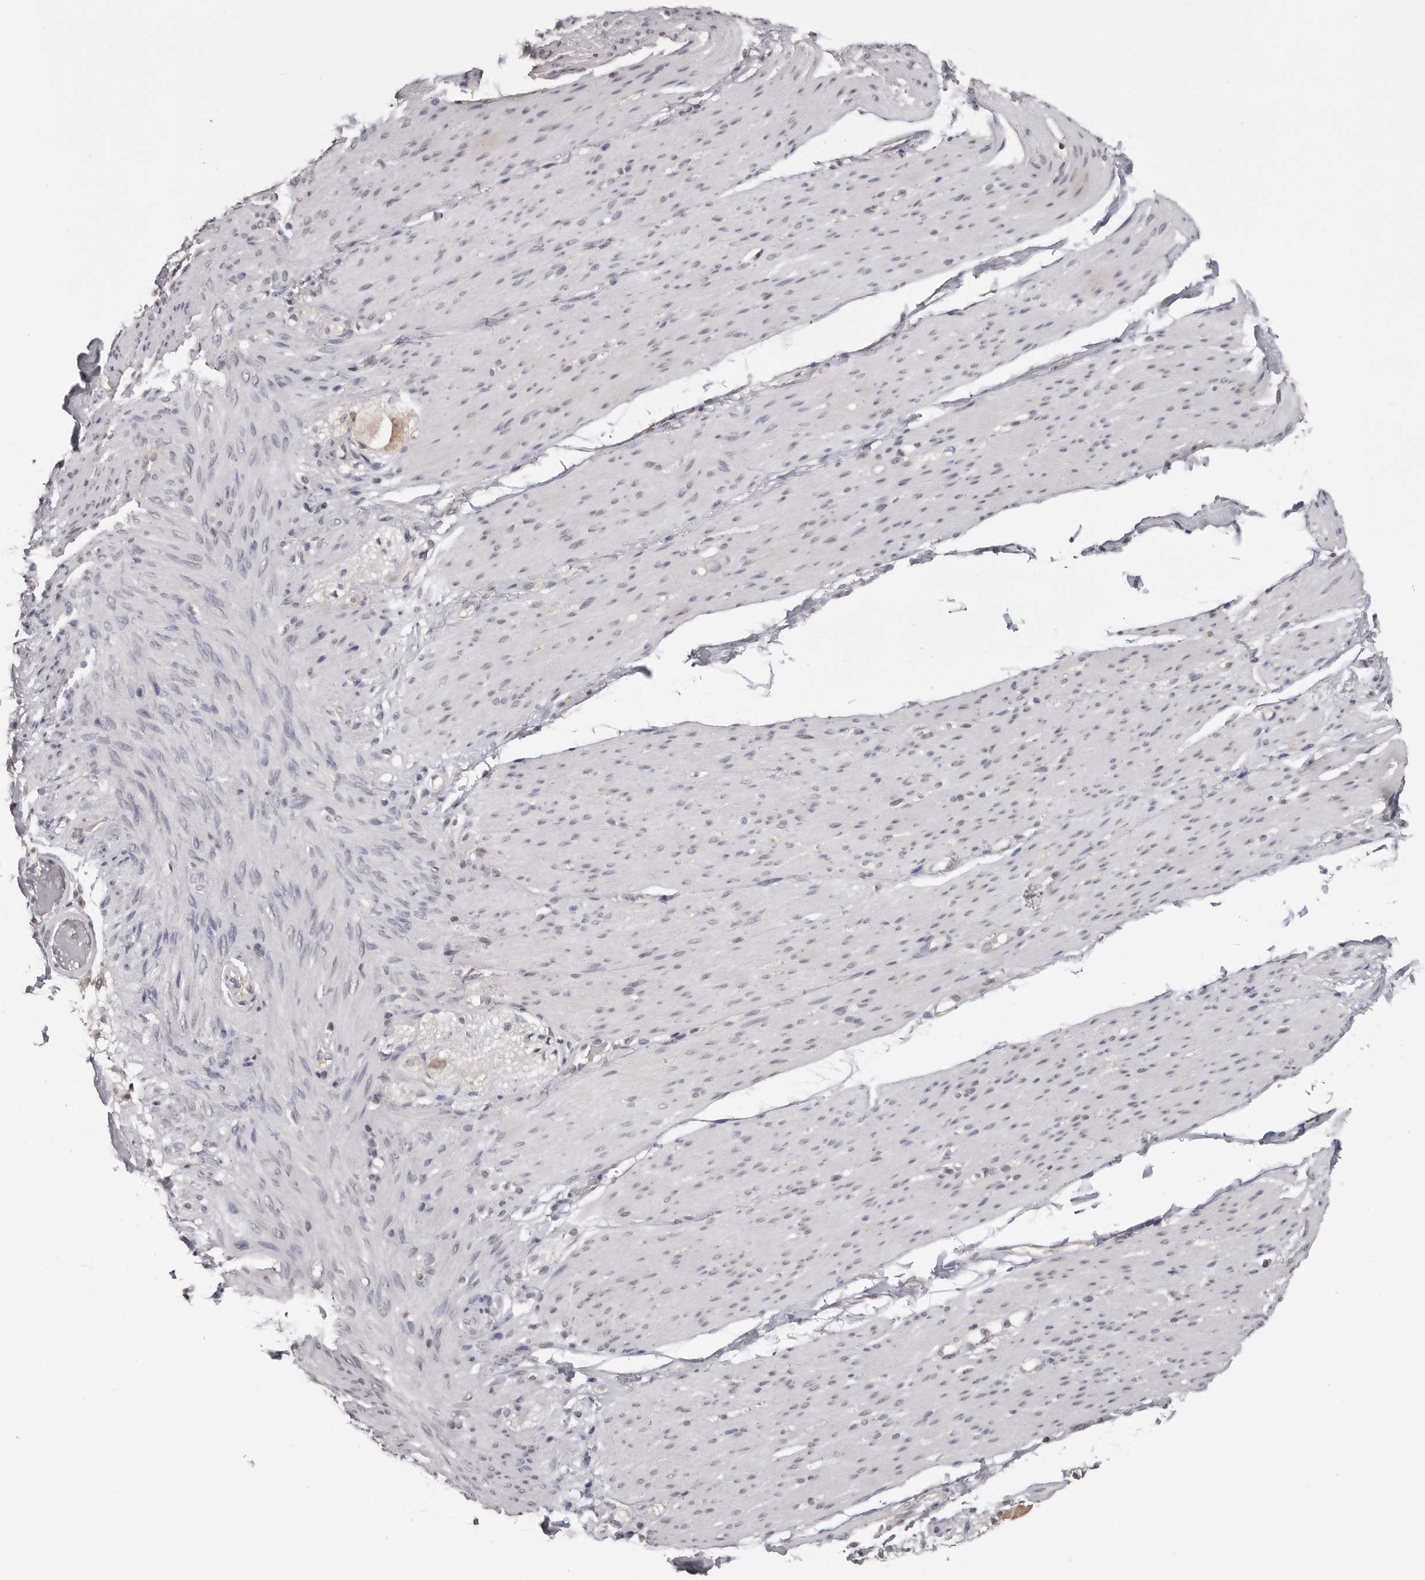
{"staining": {"intensity": "negative", "quantity": "none", "location": "none"}, "tissue": "smooth muscle", "cell_type": "Smooth muscle cells", "image_type": "normal", "snomed": [{"axis": "morphology", "description": "Normal tissue, NOS"}, {"axis": "topography", "description": "Colon"}, {"axis": "topography", "description": "Peripheral nerve tissue"}], "caption": "High power microscopy micrograph of an immunohistochemistry histopathology image of unremarkable smooth muscle, revealing no significant staining in smooth muscle cells.", "gene": "MOGAT2", "patient": {"sex": "female", "age": 61}}